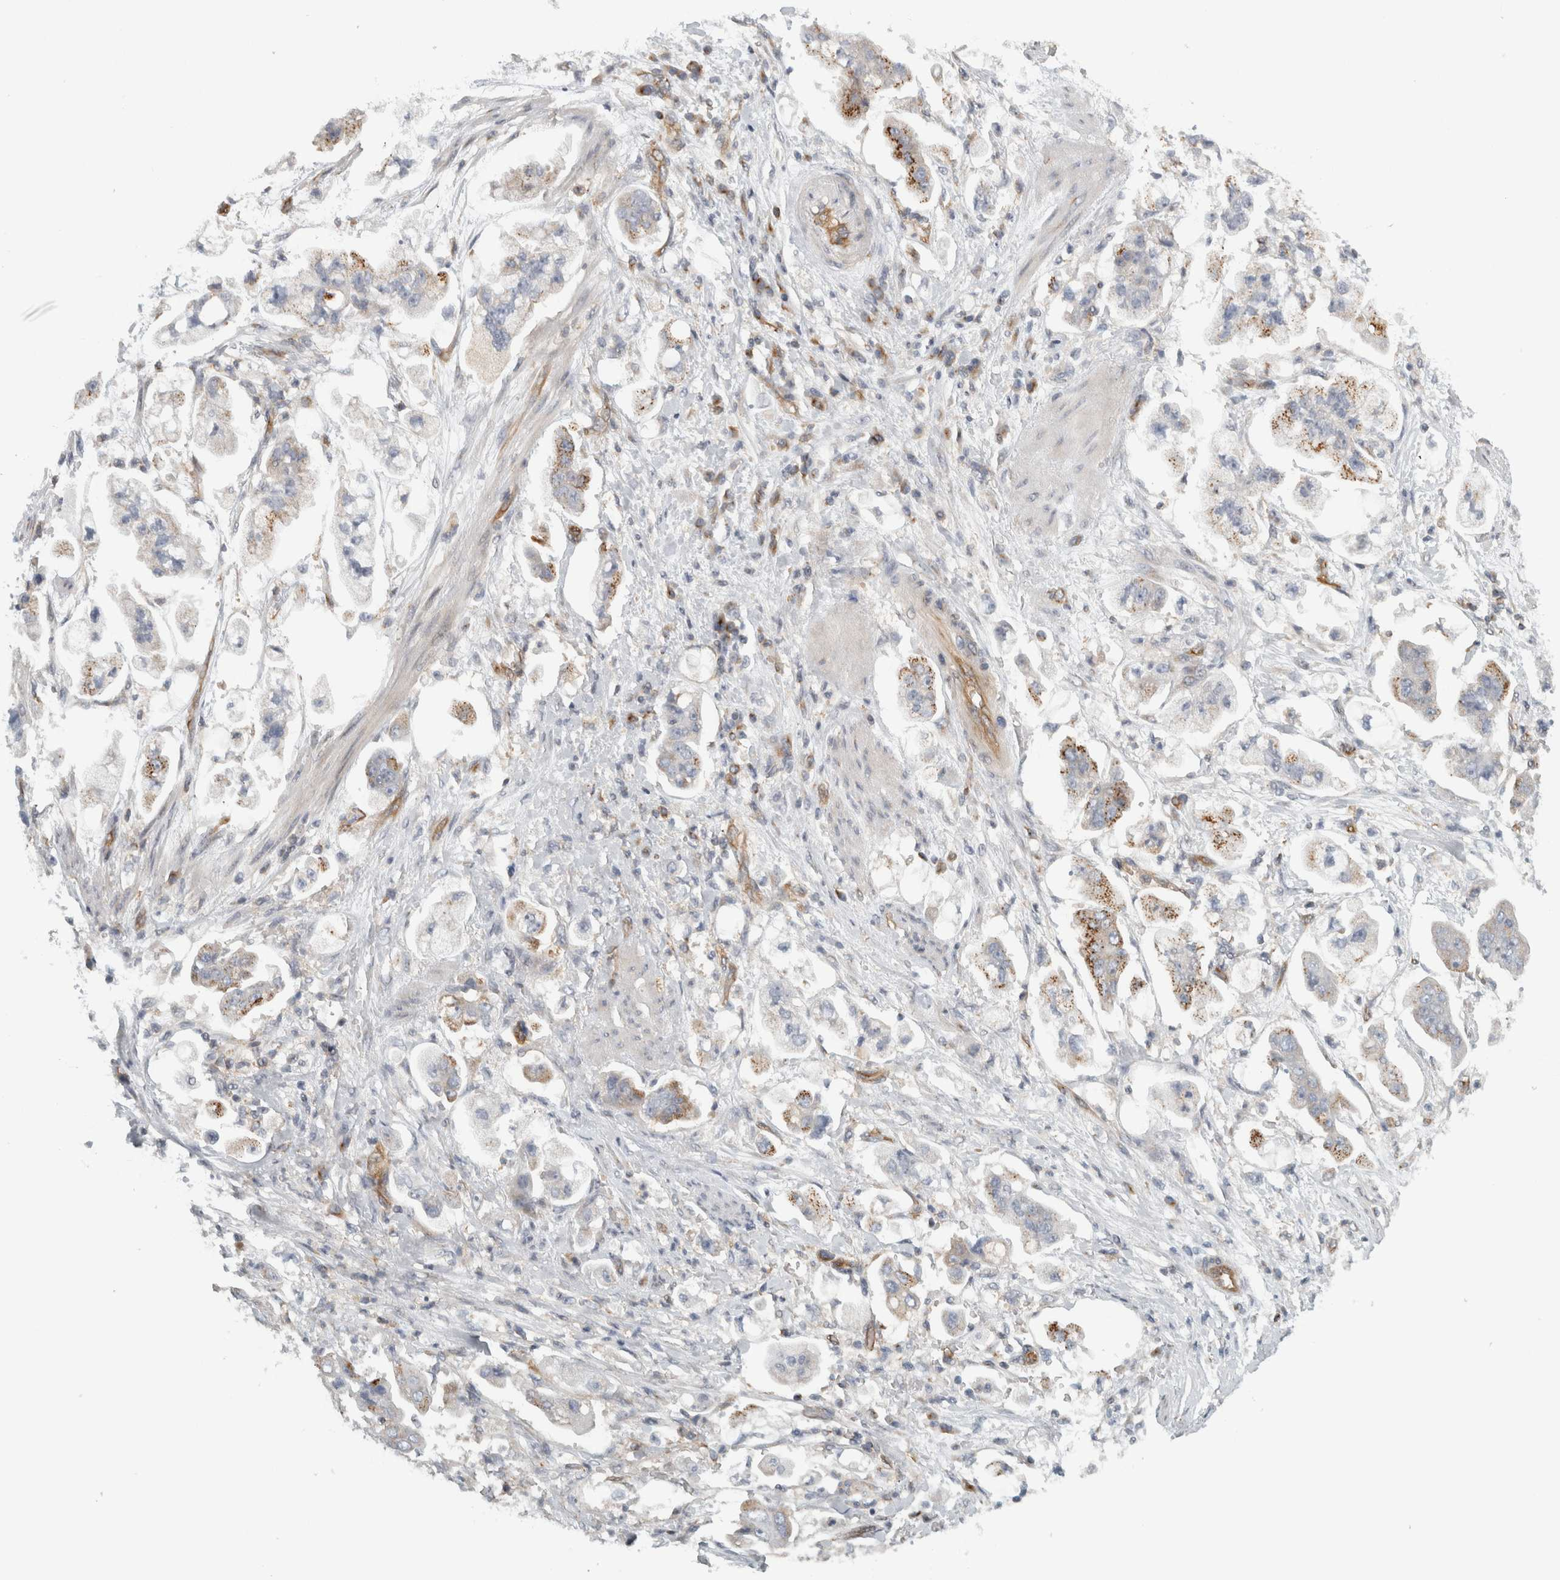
{"staining": {"intensity": "moderate", "quantity": "25%-75%", "location": "cytoplasmic/membranous"}, "tissue": "stomach cancer", "cell_type": "Tumor cells", "image_type": "cancer", "snomed": [{"axis": "morphology", "description": "Adenocarcinoma, NOS"}, {"axis": "topography", "description": "Stomach"}], "caption": "Moderate cytoplasmic/membranous positivity for a protein is seen in about 25%-75% of tumor cells of adenocarcinoma (stomach) using immunohistochemistry (IHC).", "gene": "PEX6", "patient": {"sex": "male", "age": 62}}